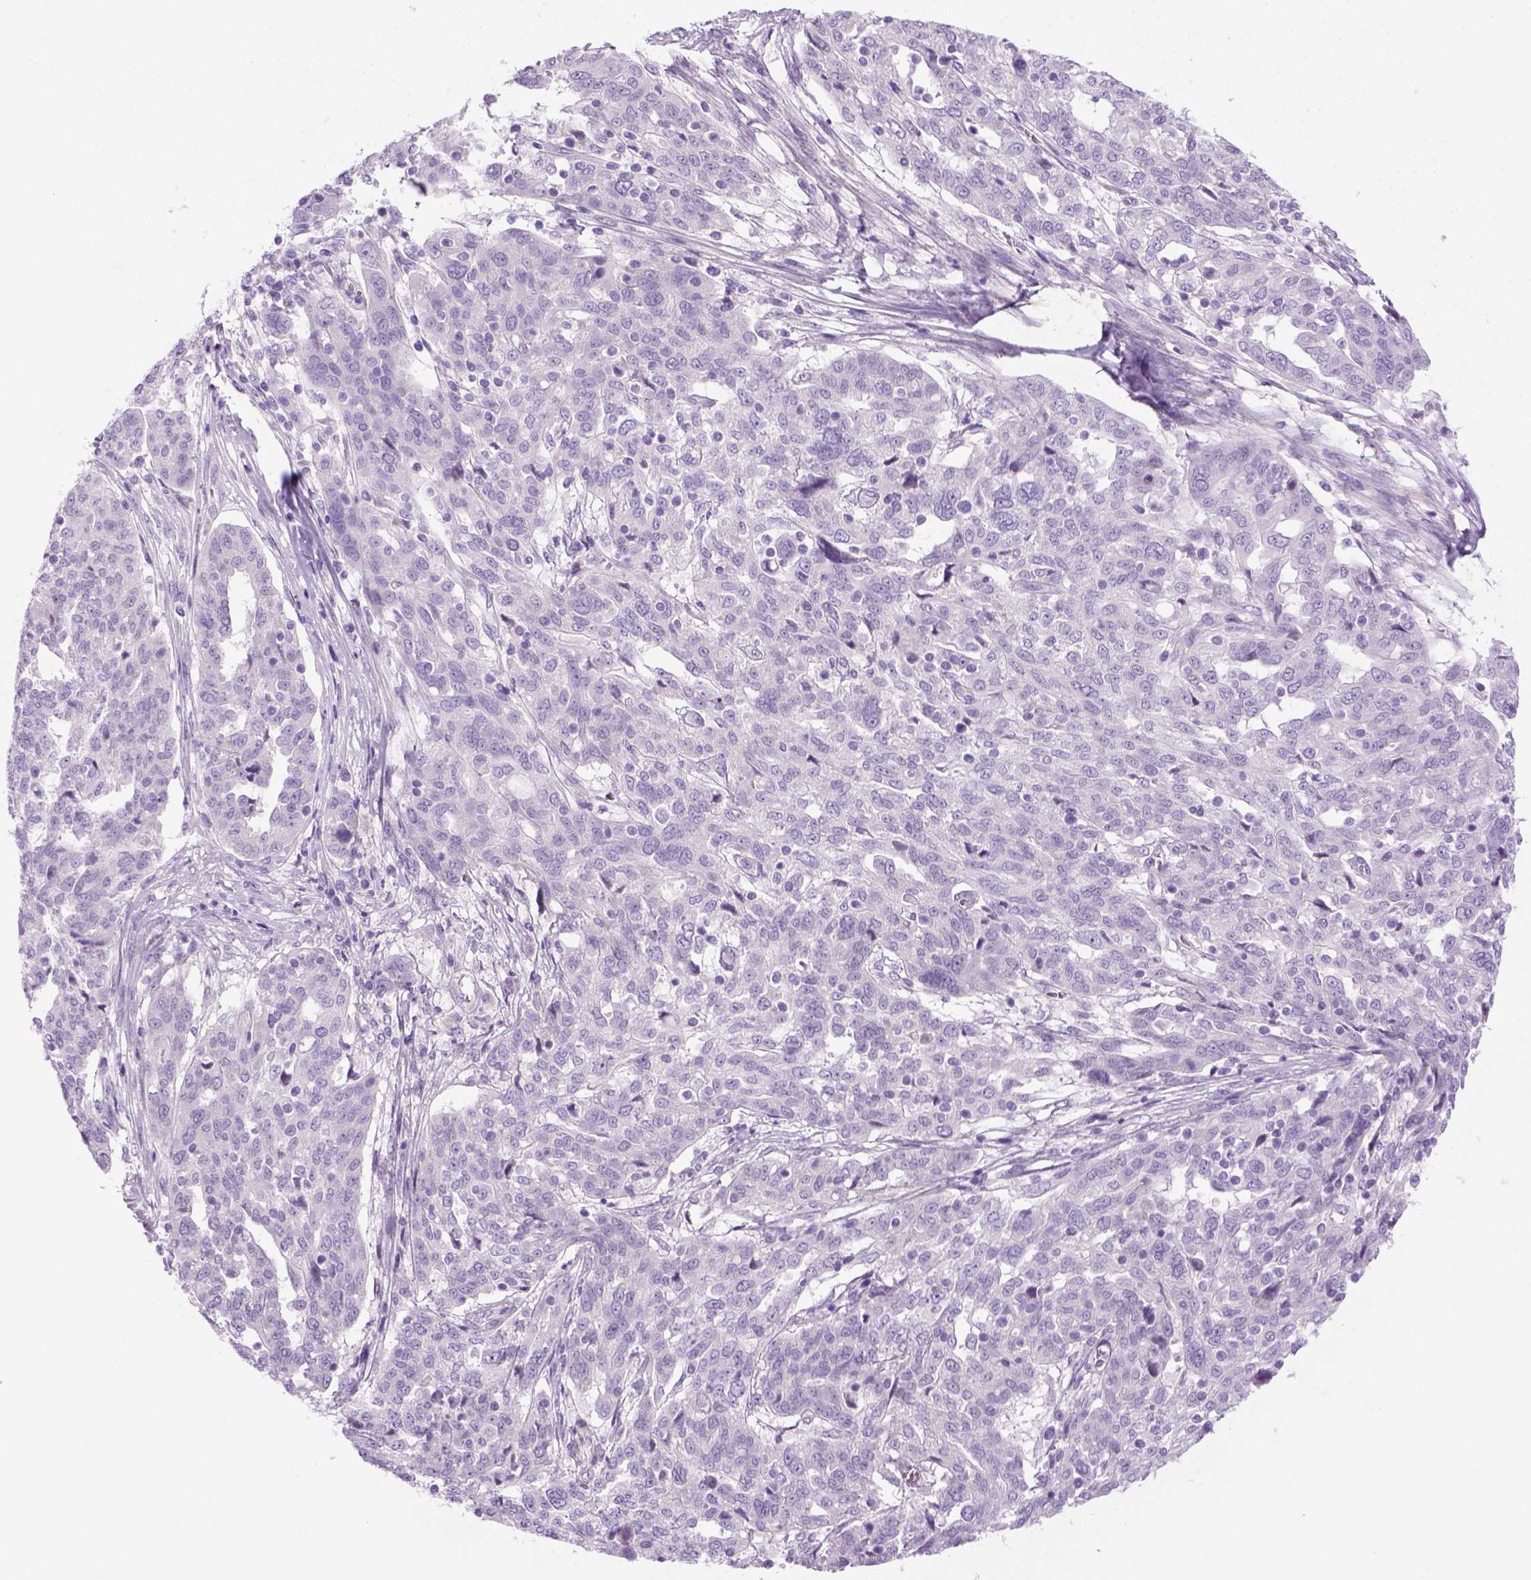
{"staining": {"intensity": "negative", "quantity": "none", "location": "none"}, "tissue": "ovarian cancer", "cell_type": "Tumor cells", "image_type": "cancer", "snomed": [{"axis": "morphology", "description": "Cystadenocarcinoma, serous, NOS"}, {"axis": "topography", "description": "Ovary"}], "caption": "Ovarian cancer stained for a protein using immunohistochemistry demonstrates no positivity tumor cells.", "gene": "DNAH11", "patient": {"sex": "female", "age": 67}}